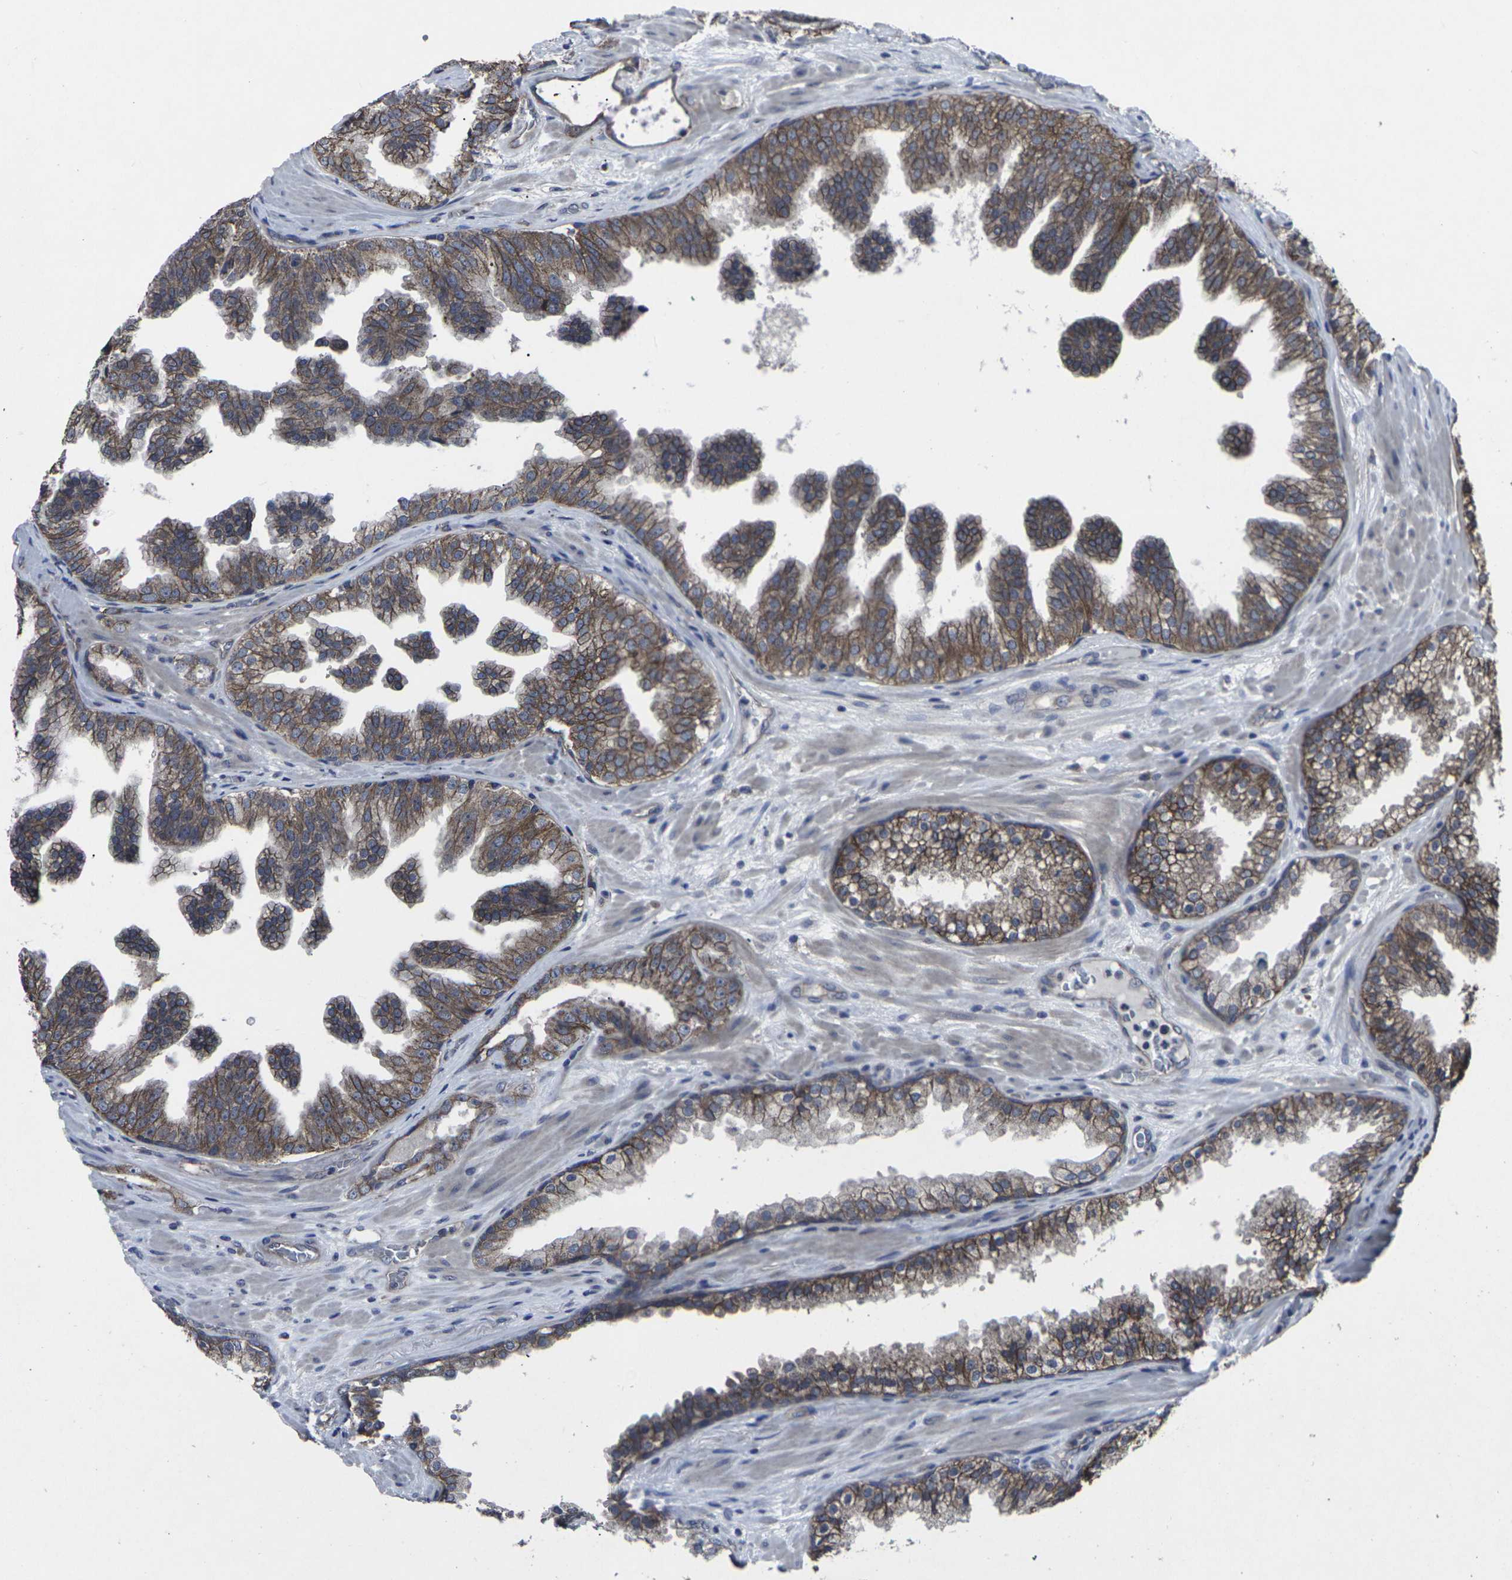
{"staining": {"intensity": "moderate", "quantity": ">75%", "location": "cytoplasmic/membranous"}, "tissue": "prostate cancer", "cell_type": "Tumor cells", "image_type": "cancer", "snomed": [{"axis": "morphology", "description": "Adenocarcinoma, High grade"}, {"axis": "topography", "description": "Prostate"}], "caption": "Brown immunohistochemical staining in prostate adenocarcinoma (high-grade) shows moderate cytoplasmic/membranous staining in approximately >75% of tumor cells.", "gene": "MAPKAPK2", "patient": {"sex": "male", "age": 65}}